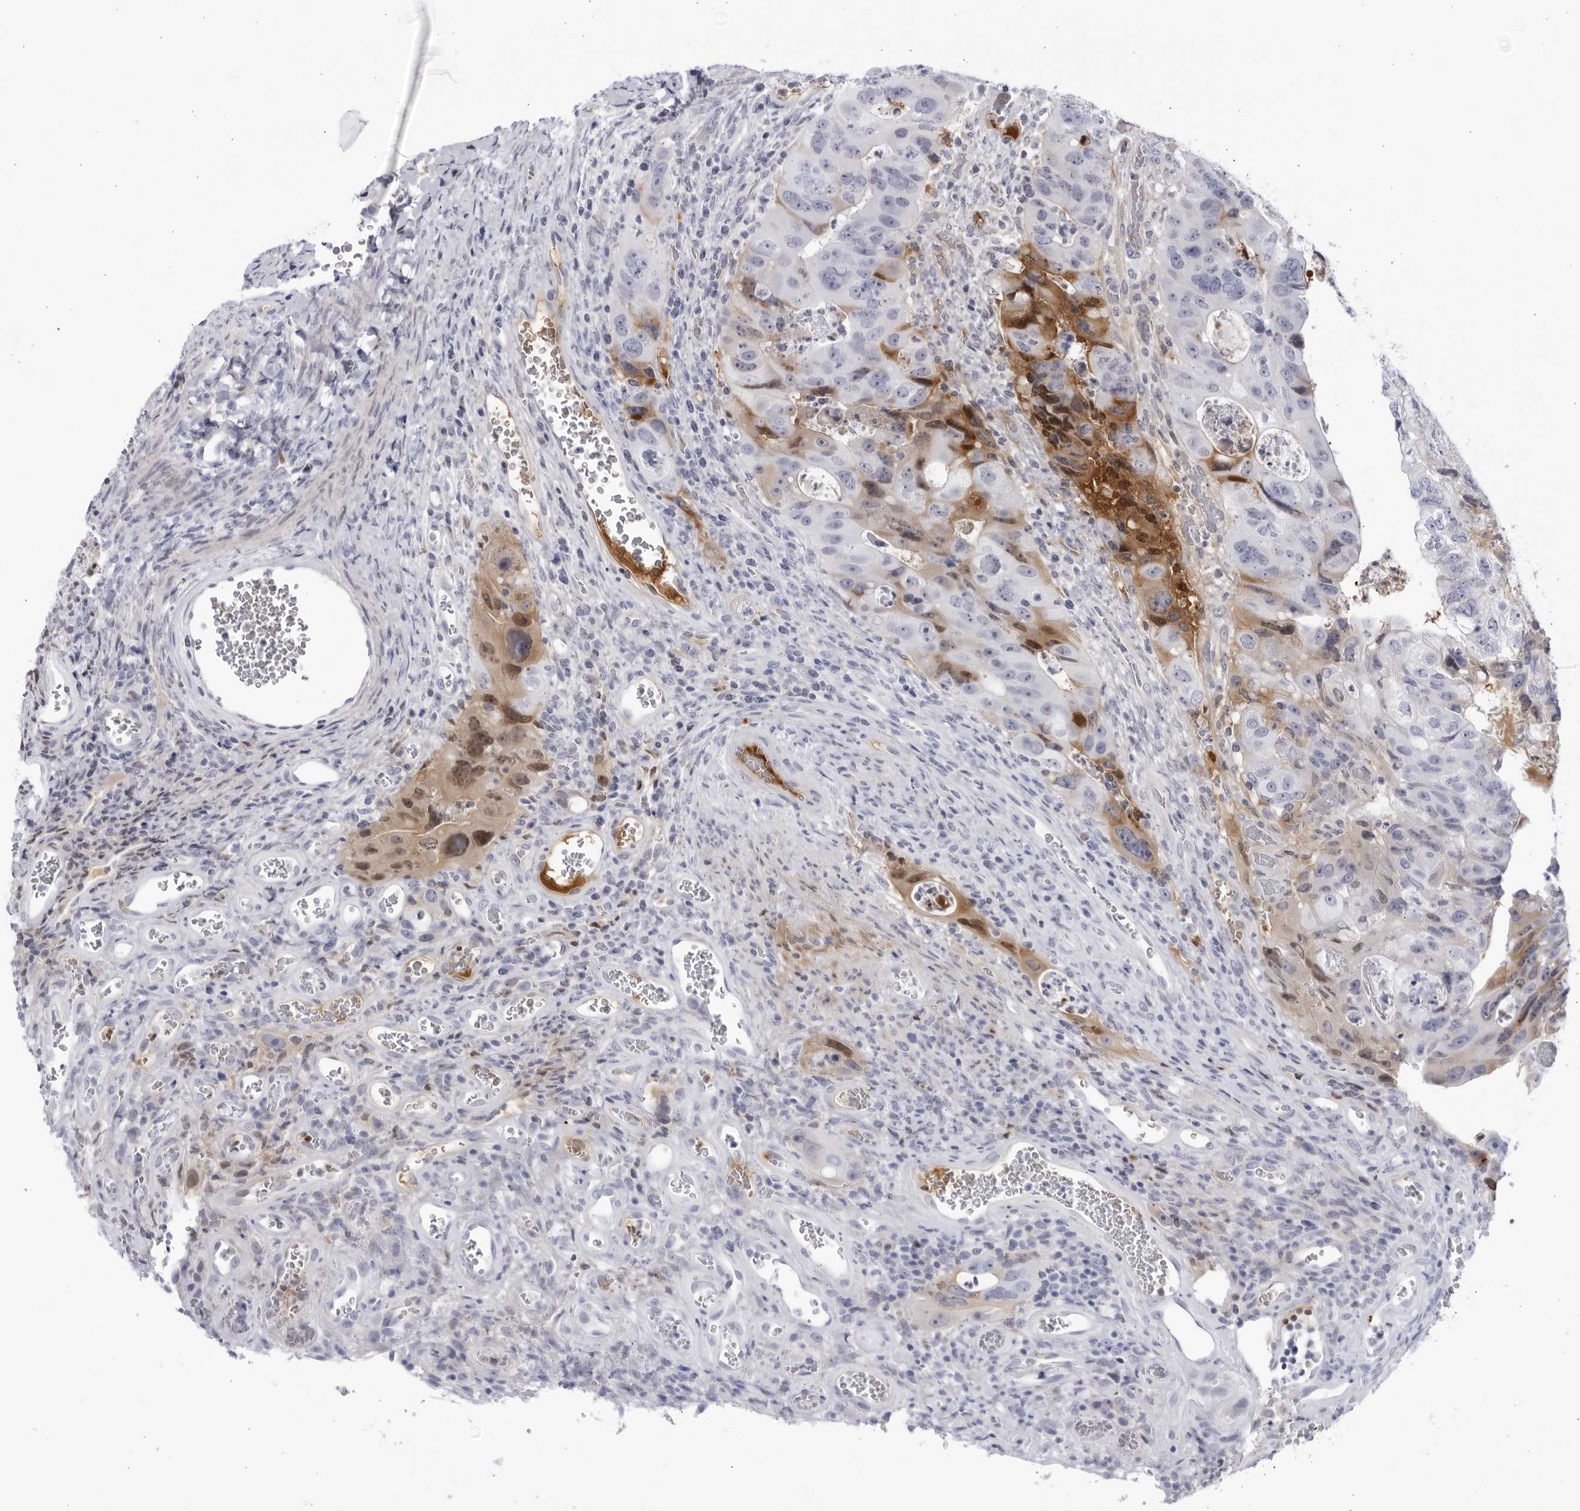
{"staining": {"intensity": "moderate", "quantity": "<25%", "location": "cytoplasmic/membranous,nuclear"}, "tissue": "colorectal cancer", "cell_type": "Tumor cells", "image_type": "cancer", "snomed": [{"axis": "morphology", "description": "Adenocarcinoma, NOS"}, {"axis": "topography", "description": "Rectum"}], "caption": "Immunohistochemistry (DAB) staining of colorectal cancer (adenocarcinoma) reveals moderate cytoplasmic/membranous and nuclear protein staining in about <25% of tumor cells. Nuclei are stained in blue.", "gene": "CNBD1", "patient": {"sex": "male", "age": 59}}